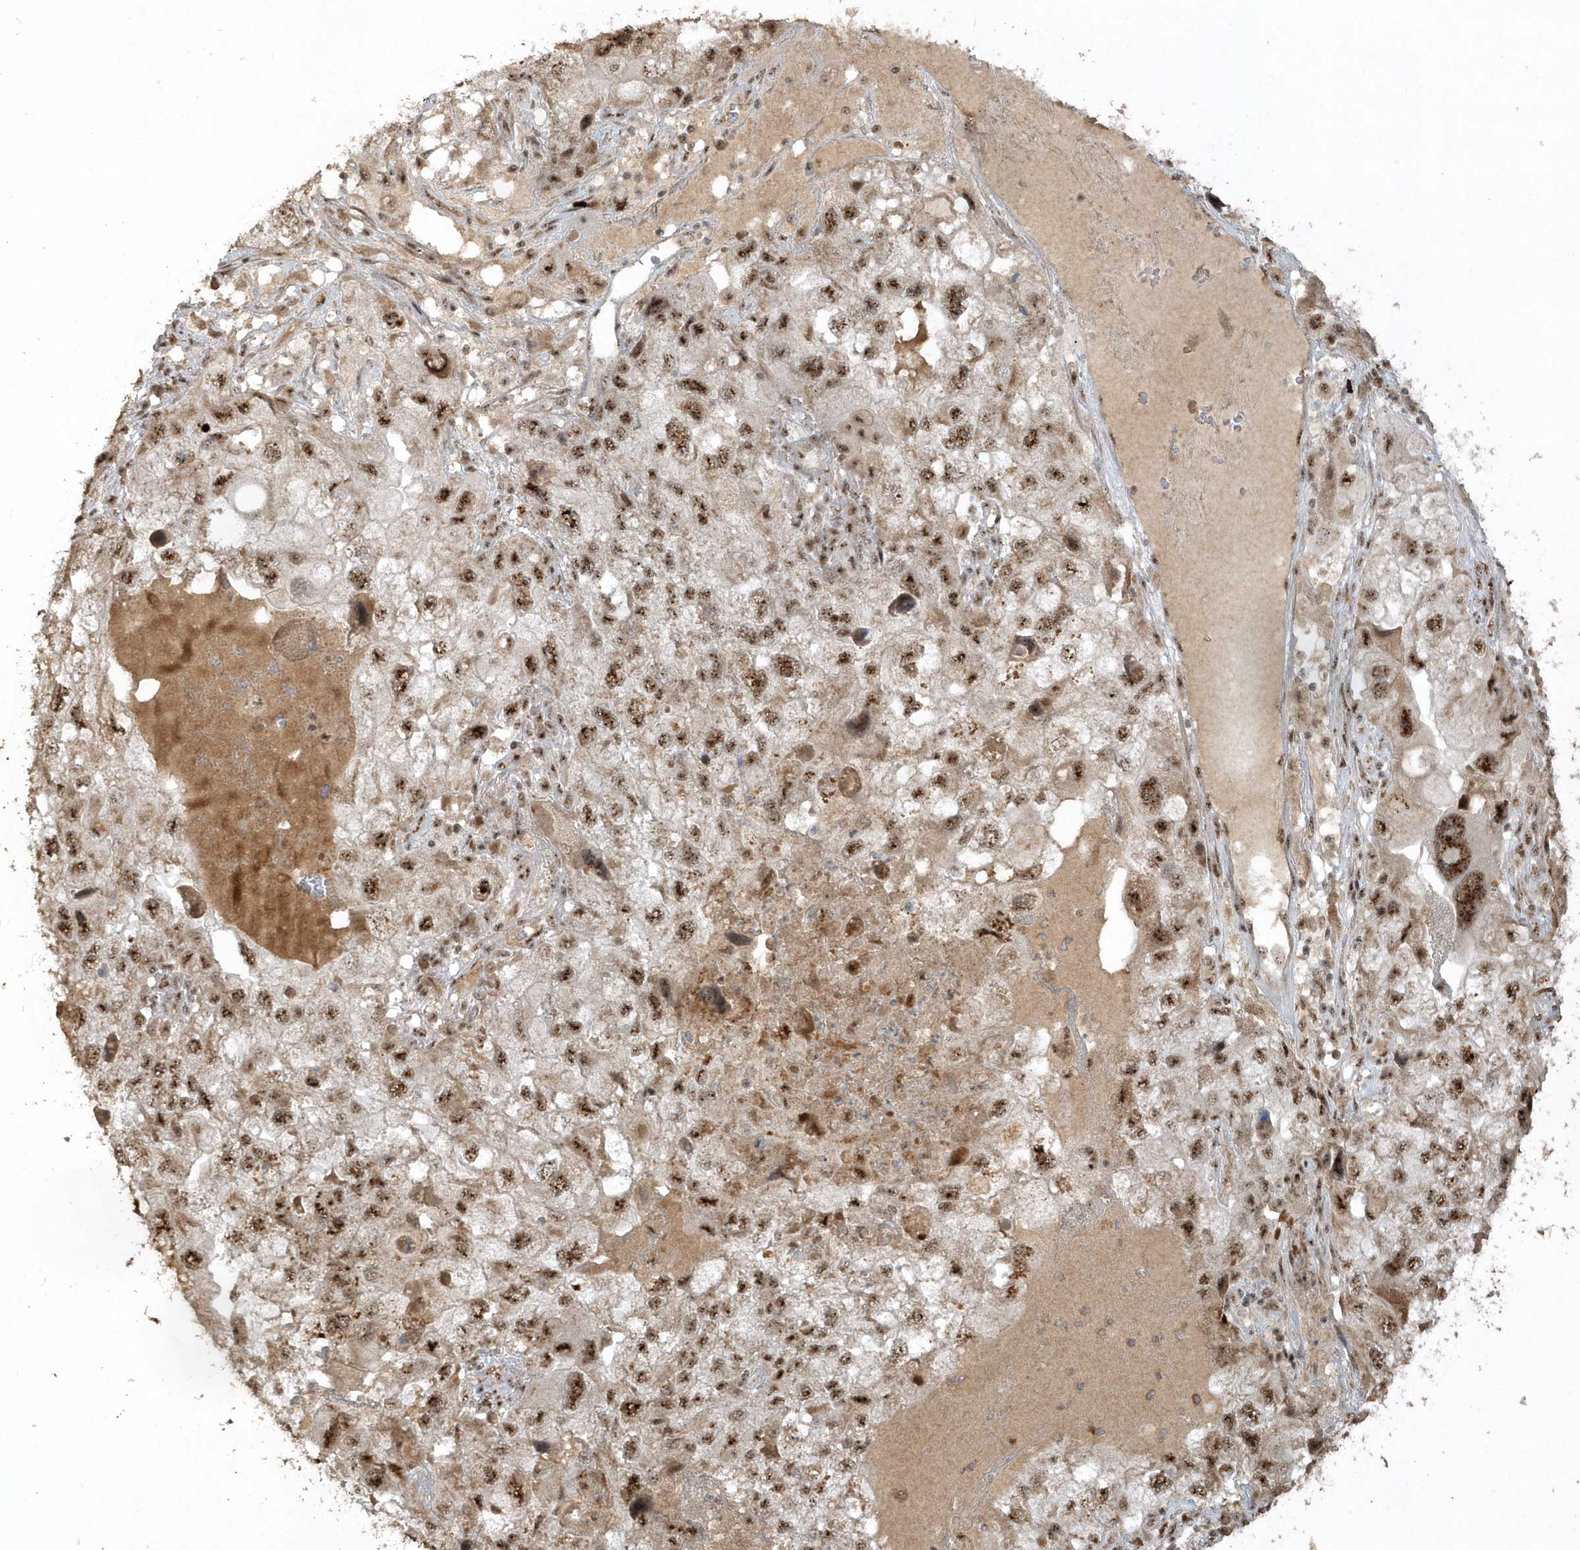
{"staining": {"intensity": "strong", "quantity": ">75%", "location": "nuclear"}, "tissue": "endometrial cancer", "cell_type": "Tumor cells", "image_type": "cancer", "snomed": [{"axis": "morphology", "description": "Adenocarcinoma, NOS"}, {"axis": "topography", "description": "Endometrium"}], "caption": "Immunohistochemistry photomicrograph of endometrial cancer (adenocarcinoma) stained for a protein (brown), which displays high levels of strong nuclear staining in about >75% of tumor cells.", "gene": "POLR3B", "patient": {"sex": "female", "age": 49}}